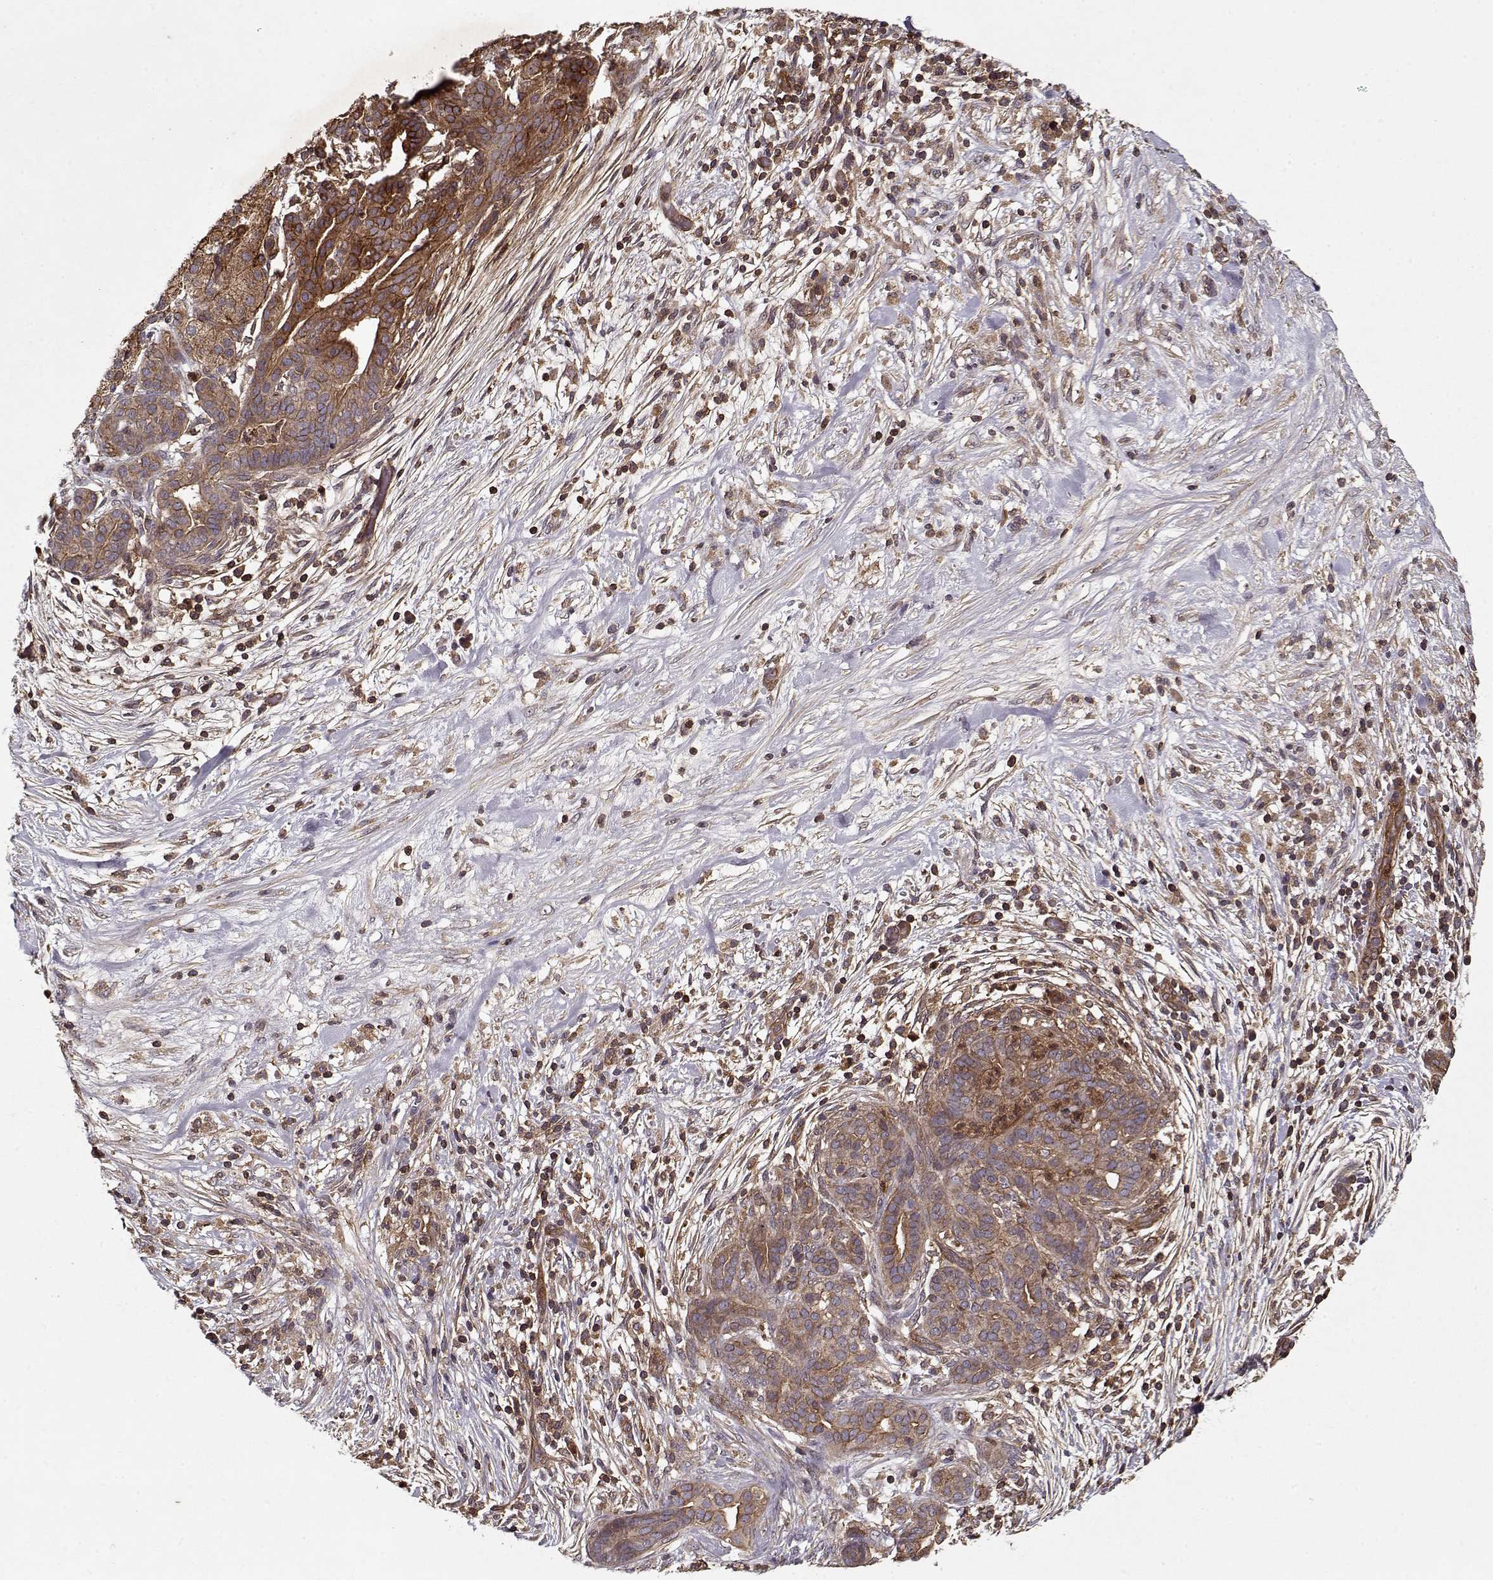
{"staining": {"intensity": "strong", "quantity": ">75%", "location": "cytoplasmic/membranous"}, "tissue": "pancreatic cancer", "cell_type": "Tumor cells", "image_type": "cancer", "snomed": [{"axis": "morphology", "description": "Adenocarcinoma, NOS"}, {"axis": "topography", "description": "Pancreas"}], "caption": "An immunohistochemistry (IHC) photomicrograph of neoplastic tissue is shown. Protein staining in brown highlights strong cytoplasmic/membranous positivity in pancreatic adenocarcinoma within tumor cells.", "gene": "PPP1R12A", "patient": {"sex": "male", "age": 44}}